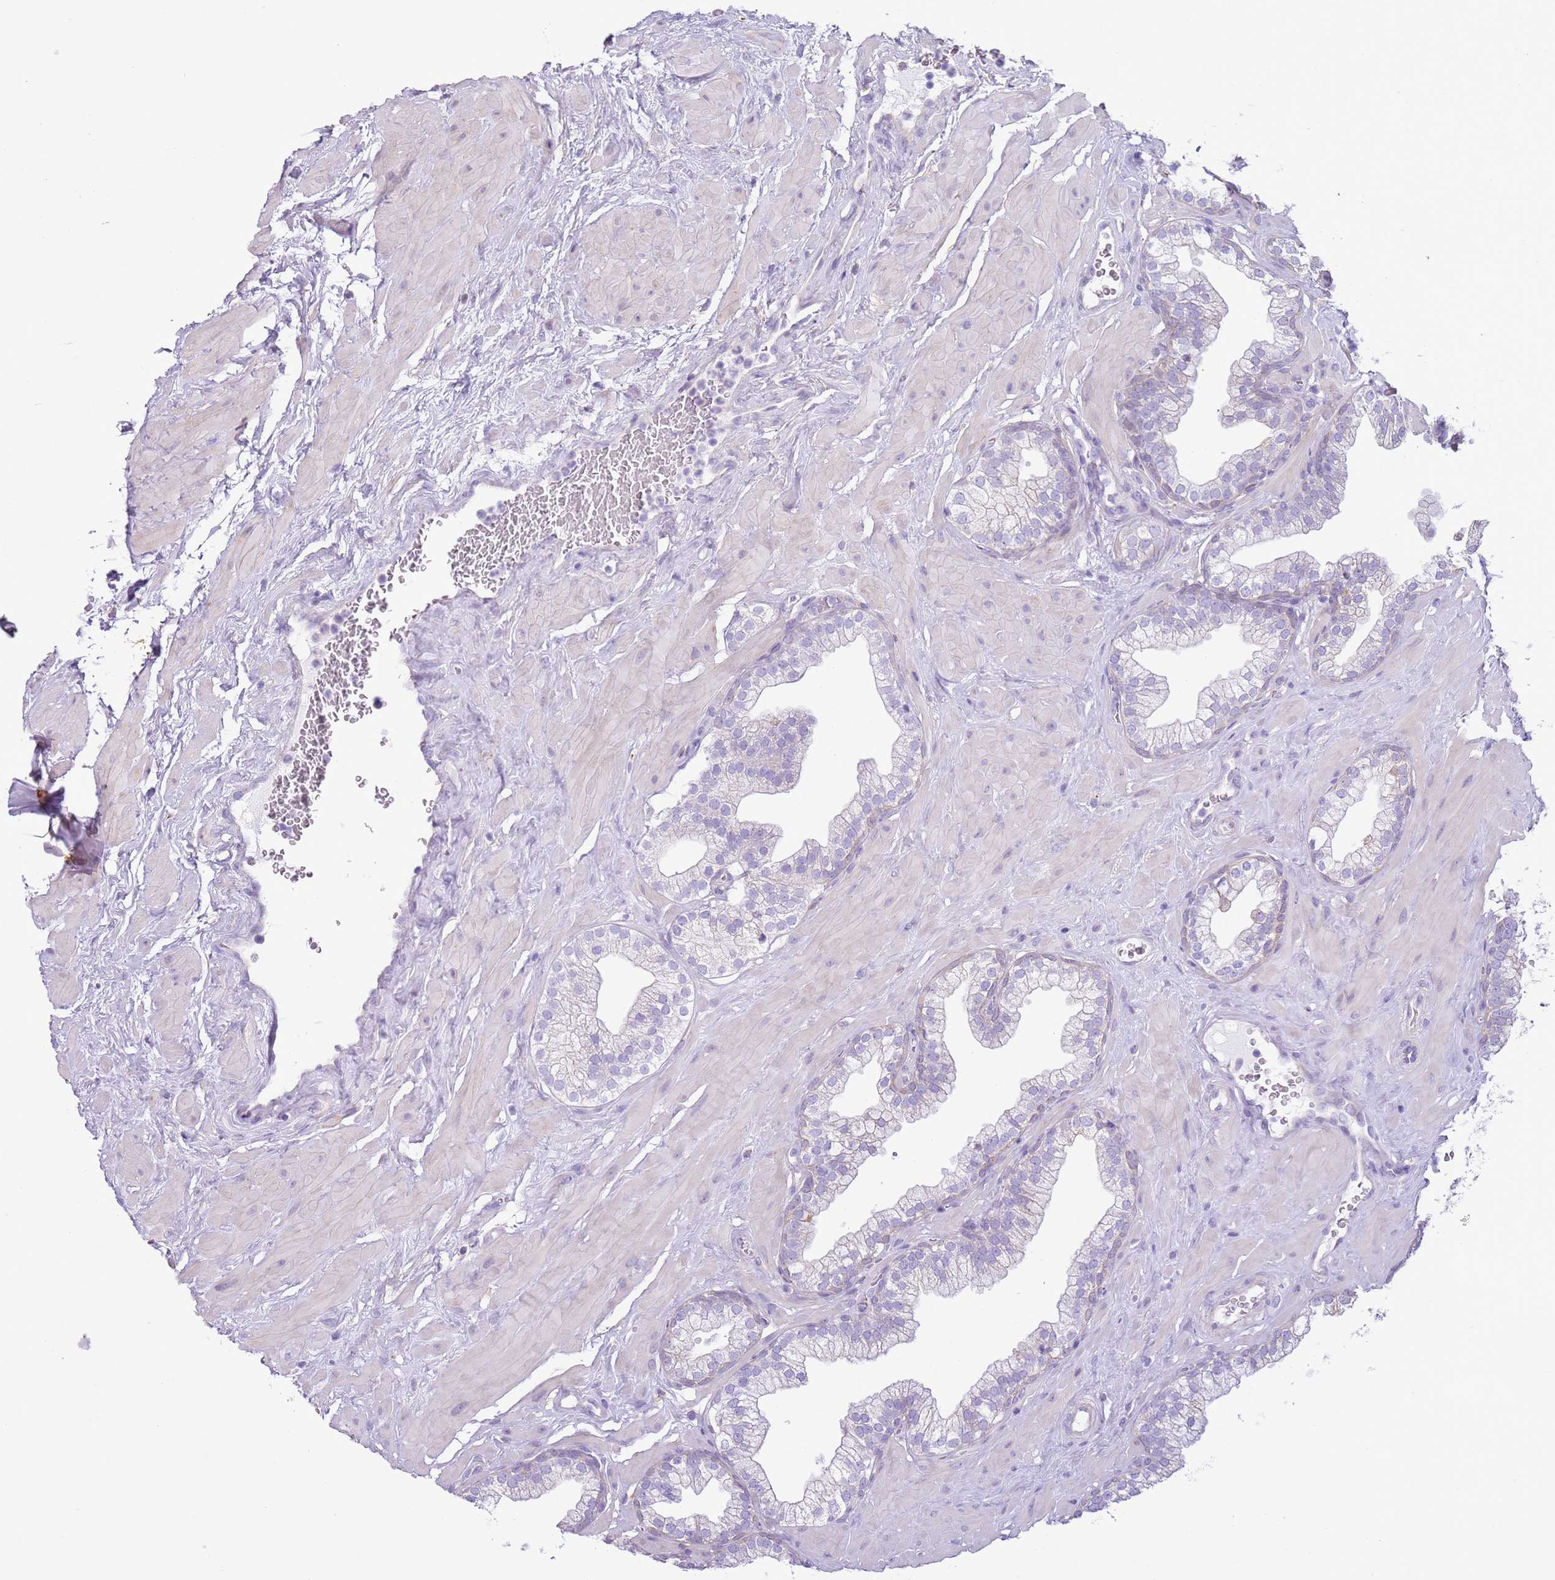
{"staining": {"intensity": "weak", "quantity": "25%-75%", "location": "cytoplasmic/membranous"}, "tissue": "prostate", "cell_type": "Glandular cells", "image_type": "normal", "snomed": [{"axis": "morphology", "description": "Normal tissue, NOS"}, {"axis": "morphology", "description": "Urothelial carcinoma, Low grade"}, {"axis": "topography", "description": "Urinary bladder"}, {"axis": "topography", "description": "Prostate"}], "caption": "Immunohistochemical staining of benign prostate displays low levels of weak cytoplasmic/membranous expression in about 25%-75% of glandular cells. Ihc stains the protein of interest in brown and the nuclei are stained blue.", "gene": "OAF", "patient": {"sex": "male", "age": 60}}